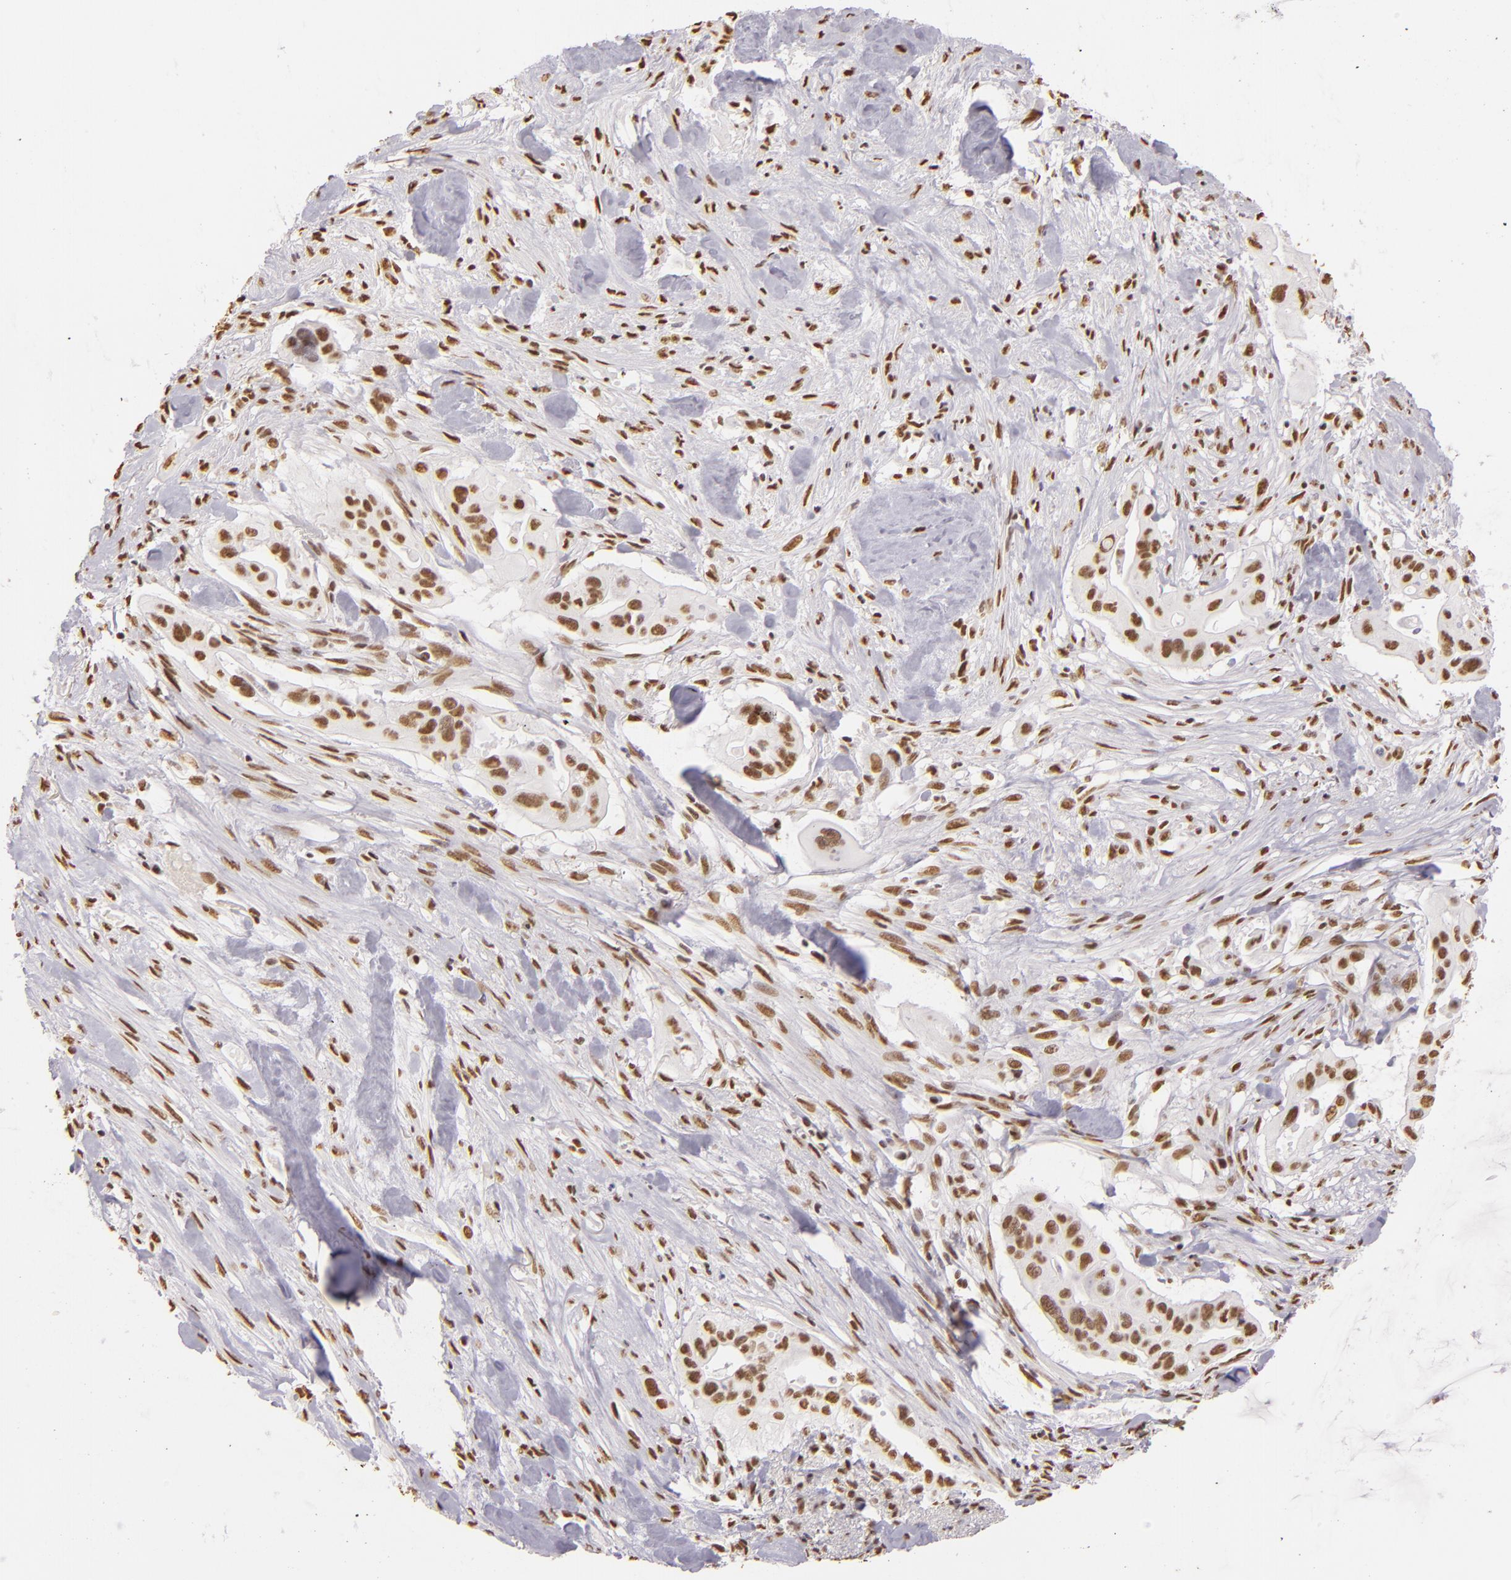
{"staining": {"intensity": "moderate", "quantity": ">75%", "location": "nuclear"}, "tissue": "pancreatic cancer", "cell_type": "Tumor cells", "image_type": "cancer", "snomed": [{"axis": "morphology", "description": "Adenocarcinoma, NOS"}, {"axis": "topography", "description": "Pancreas"}], "caption": "DAB immunohistochemical staining of pancreatic cancer exhibits moderate nuclear protein expression in about >75% of tumor cells.", "gene": "PAPOLA", "patient": {"sex": "male", "age": 77}}